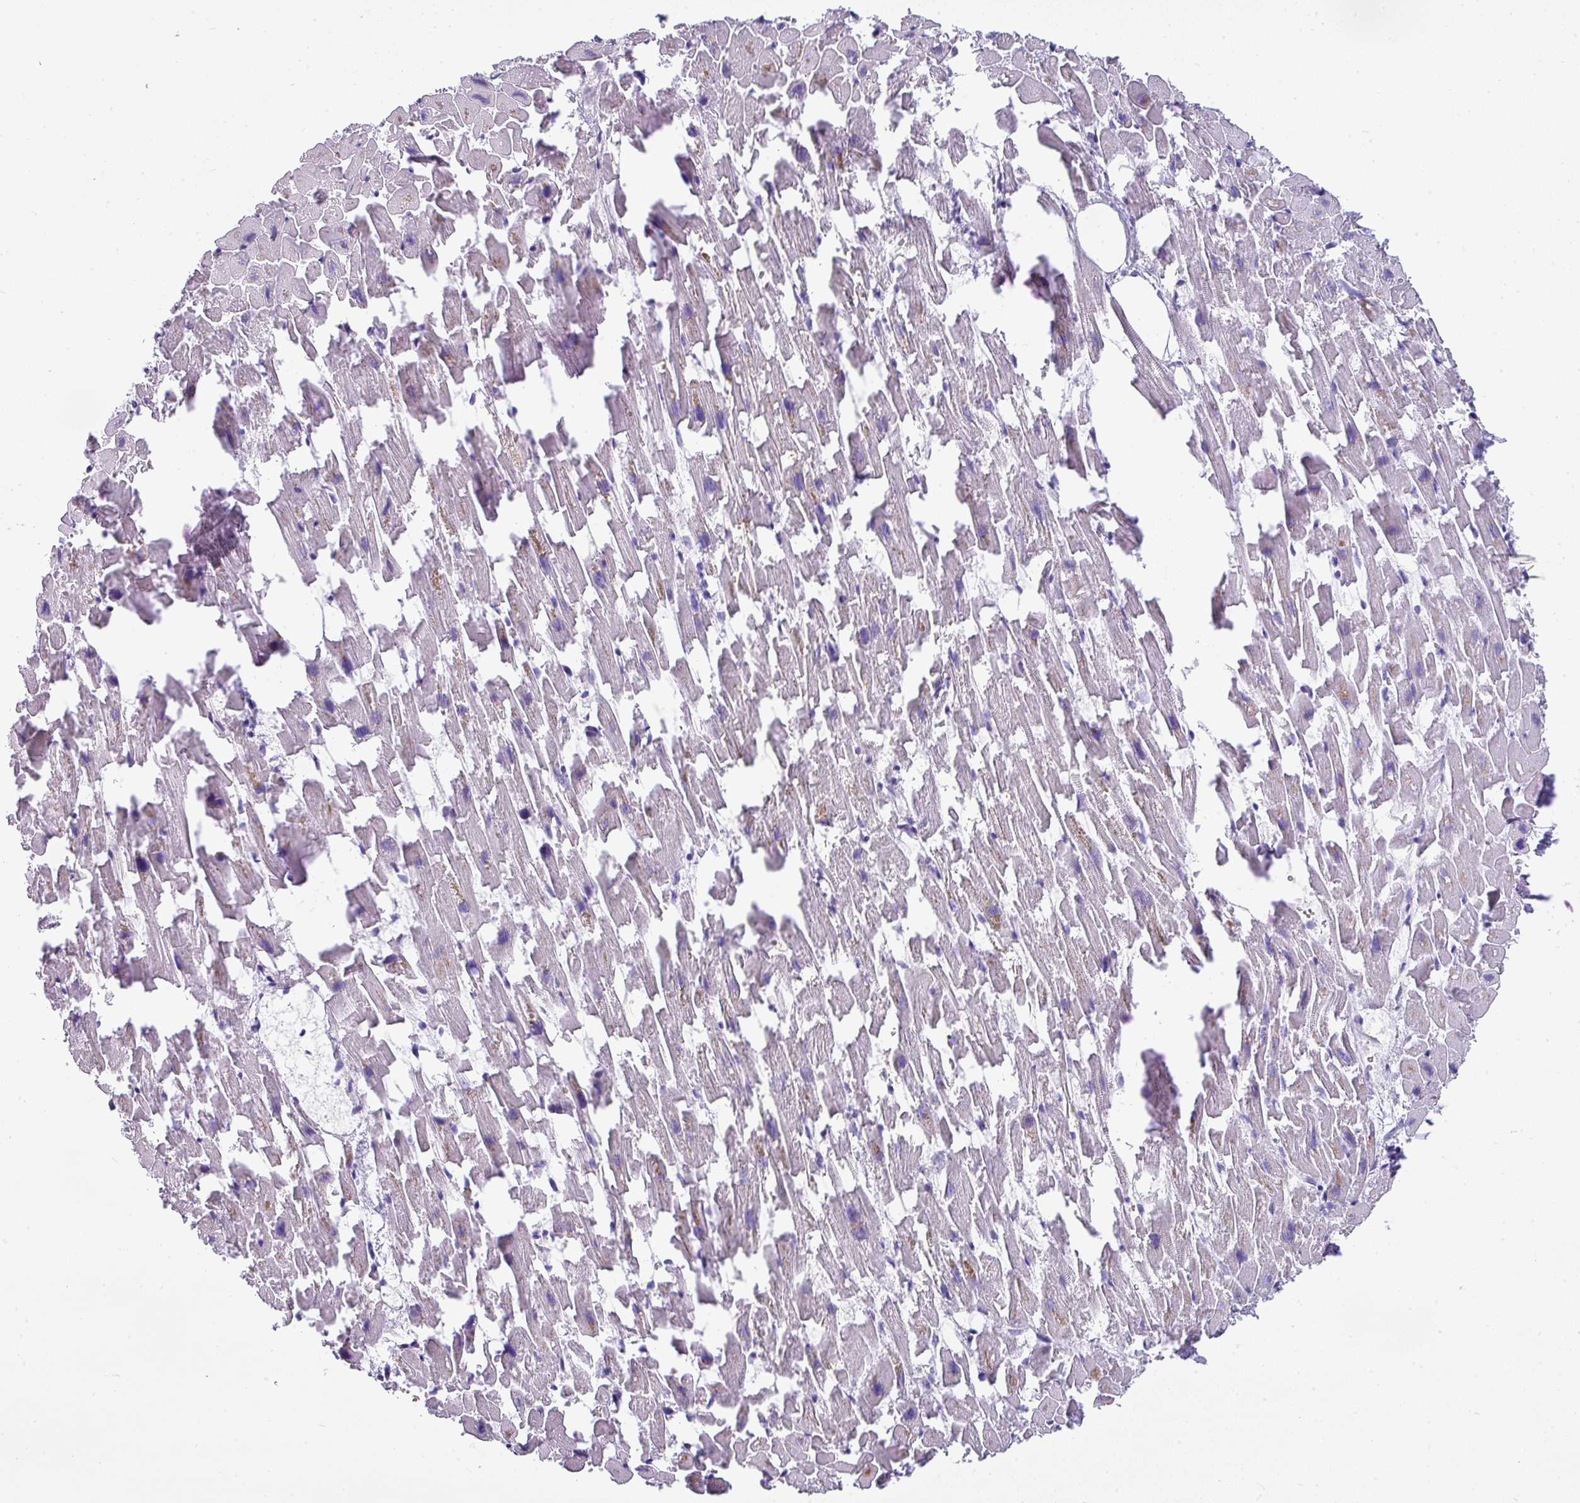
{"staining": {"intensity": "negative", "quantity": "none", "location": "none"}, "tissue": "heart muscle", "cell_type": "Cardiomyocytes", "image_type": "normal", "snomed": [{"axis": "morphology", "description": "Normal tissue, NOS"}, {"axis": "topography", "description": "Heart"}], "caption": "Immunohistochemical staining of normal human heart muscle displays no significant staining in cardiomyocytes.", "gene": "ZNF568", "patient": {"sex": "female", "age": 64}}